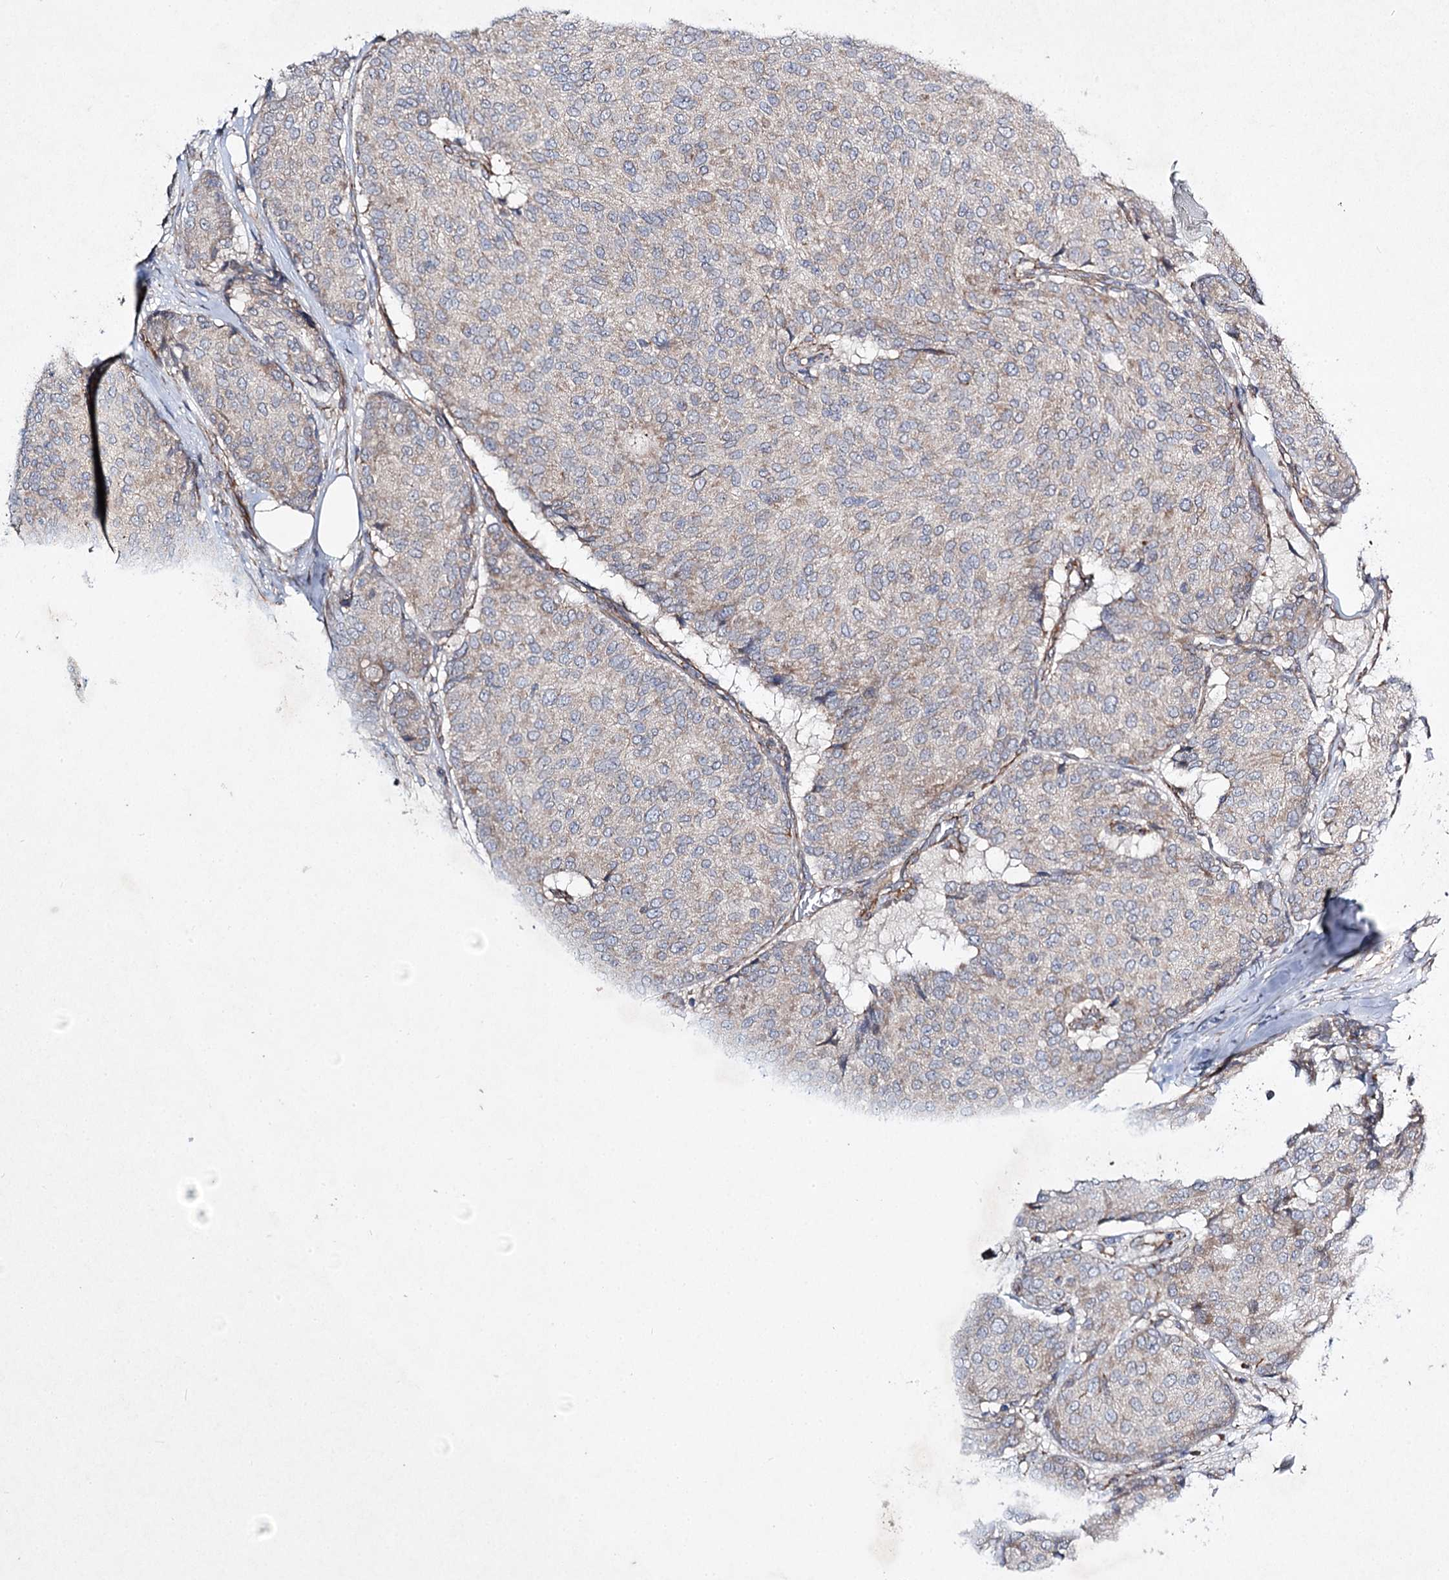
{"staining": {"intensity": "weak", "quantity": "<25%", "location": "cytoplasmic/membranous"}, "tissue": "breast cancer", "cell_type": "Tumor cells", "image_type": "cancer", "snomed": [{"axis": "morphology", "description": "Duct carcinoma"}, {"axis": "topography", "description": "Breast"}], "caption": "Protein analysis of breast cancer reveals no significant positivity in tumor cells.", "gene": "KIAA0825", "patient": {"sex": "female", "age": 75}}